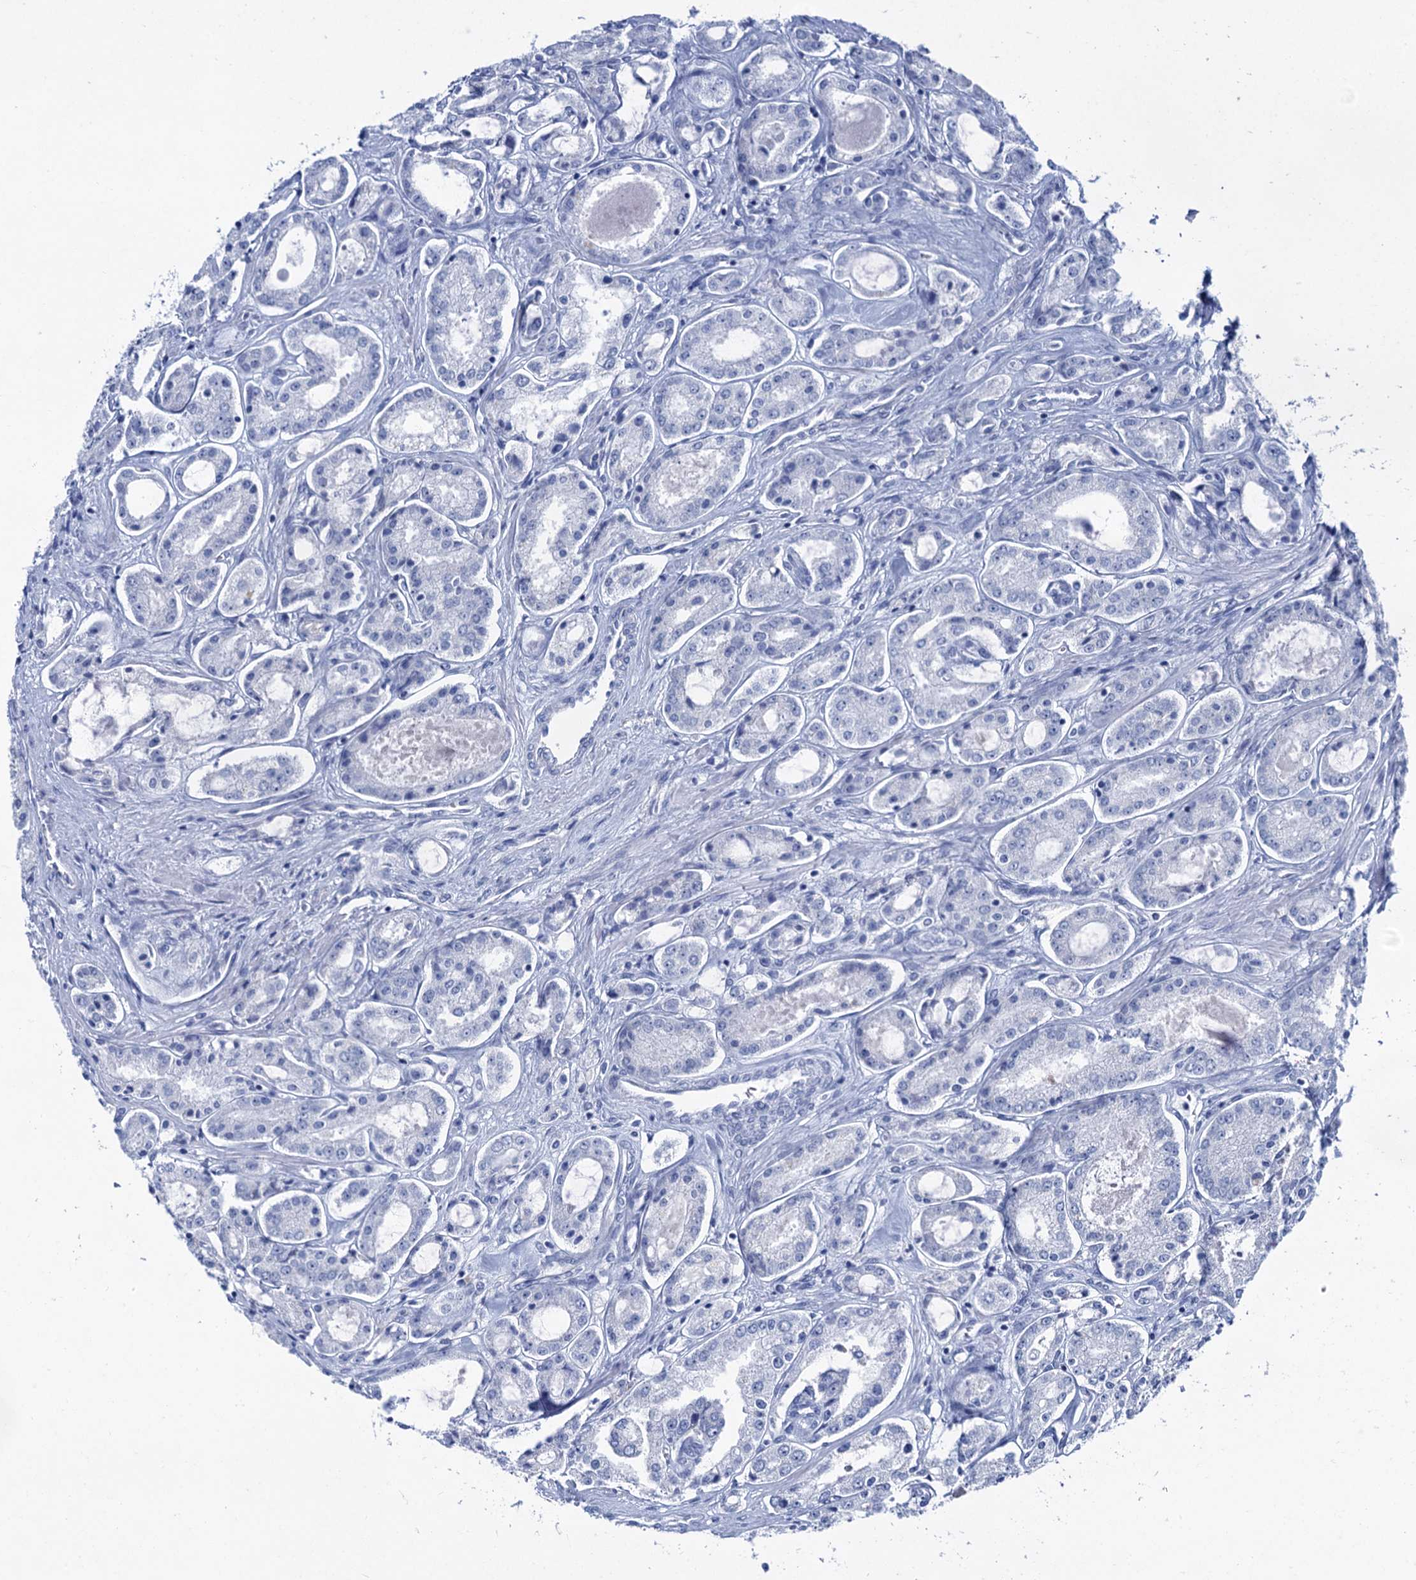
{"staining": {"intensity": "negative", "quantity": "none", "location": "none"}, "tissue": "prostate cancer", "cell_type": "Tumor cells", "image_type": "cancer", "snomed": [{"axis": "morphology", "description": "Adenocarcinoma, Low grade"}, {"axis": "topography", "description": "Prostate"}], "caption": "This is an immunohistochemistry image of human prostate cancer (adenocarcinoma (low-grade)). There is no positivity in tumor cells.", "gene": "HAPSTR1", "patient": {"sex": "male", "age": 68}}